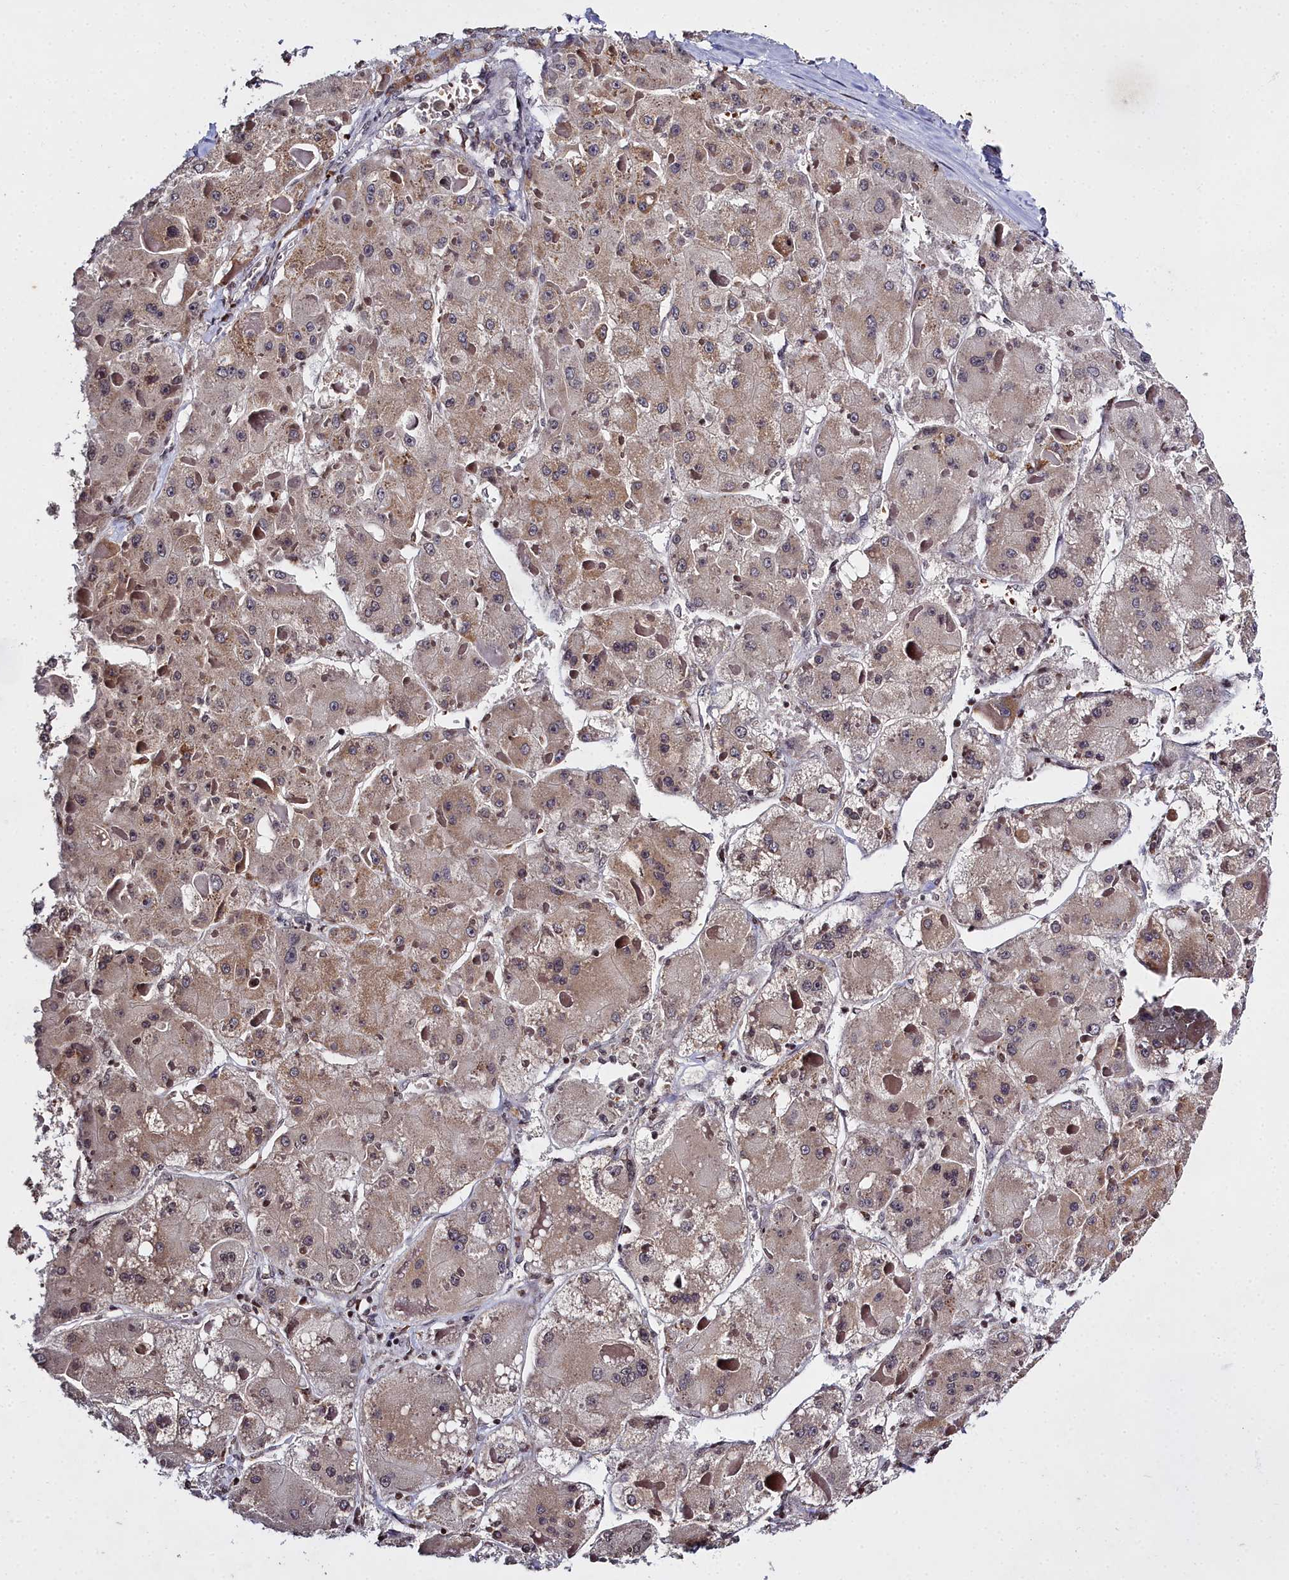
{"staining": {"intensity": "moderate", "quantity": ">75%", "location": "cytoplasmic/membranous"}, "tissue": "liver cancer", "cell_type": "Tumor cells", "image_type": "cancer", "snomed": [{"axis": "morphology", "description": "Carcinoma, Hepatocellular, NOS"}, {"axis": "topography", "description": "Liver"}], "caption": "IHC micrograph of liver cancer (hepatocellular carcinoma) stained for a protein (brown), which displays medium levels of moderate cytoplasmic/membranous expression in approximately >75% of tumor cells.", "gene": "FZD4", "patient": {"sex": "female", "age": 73}}